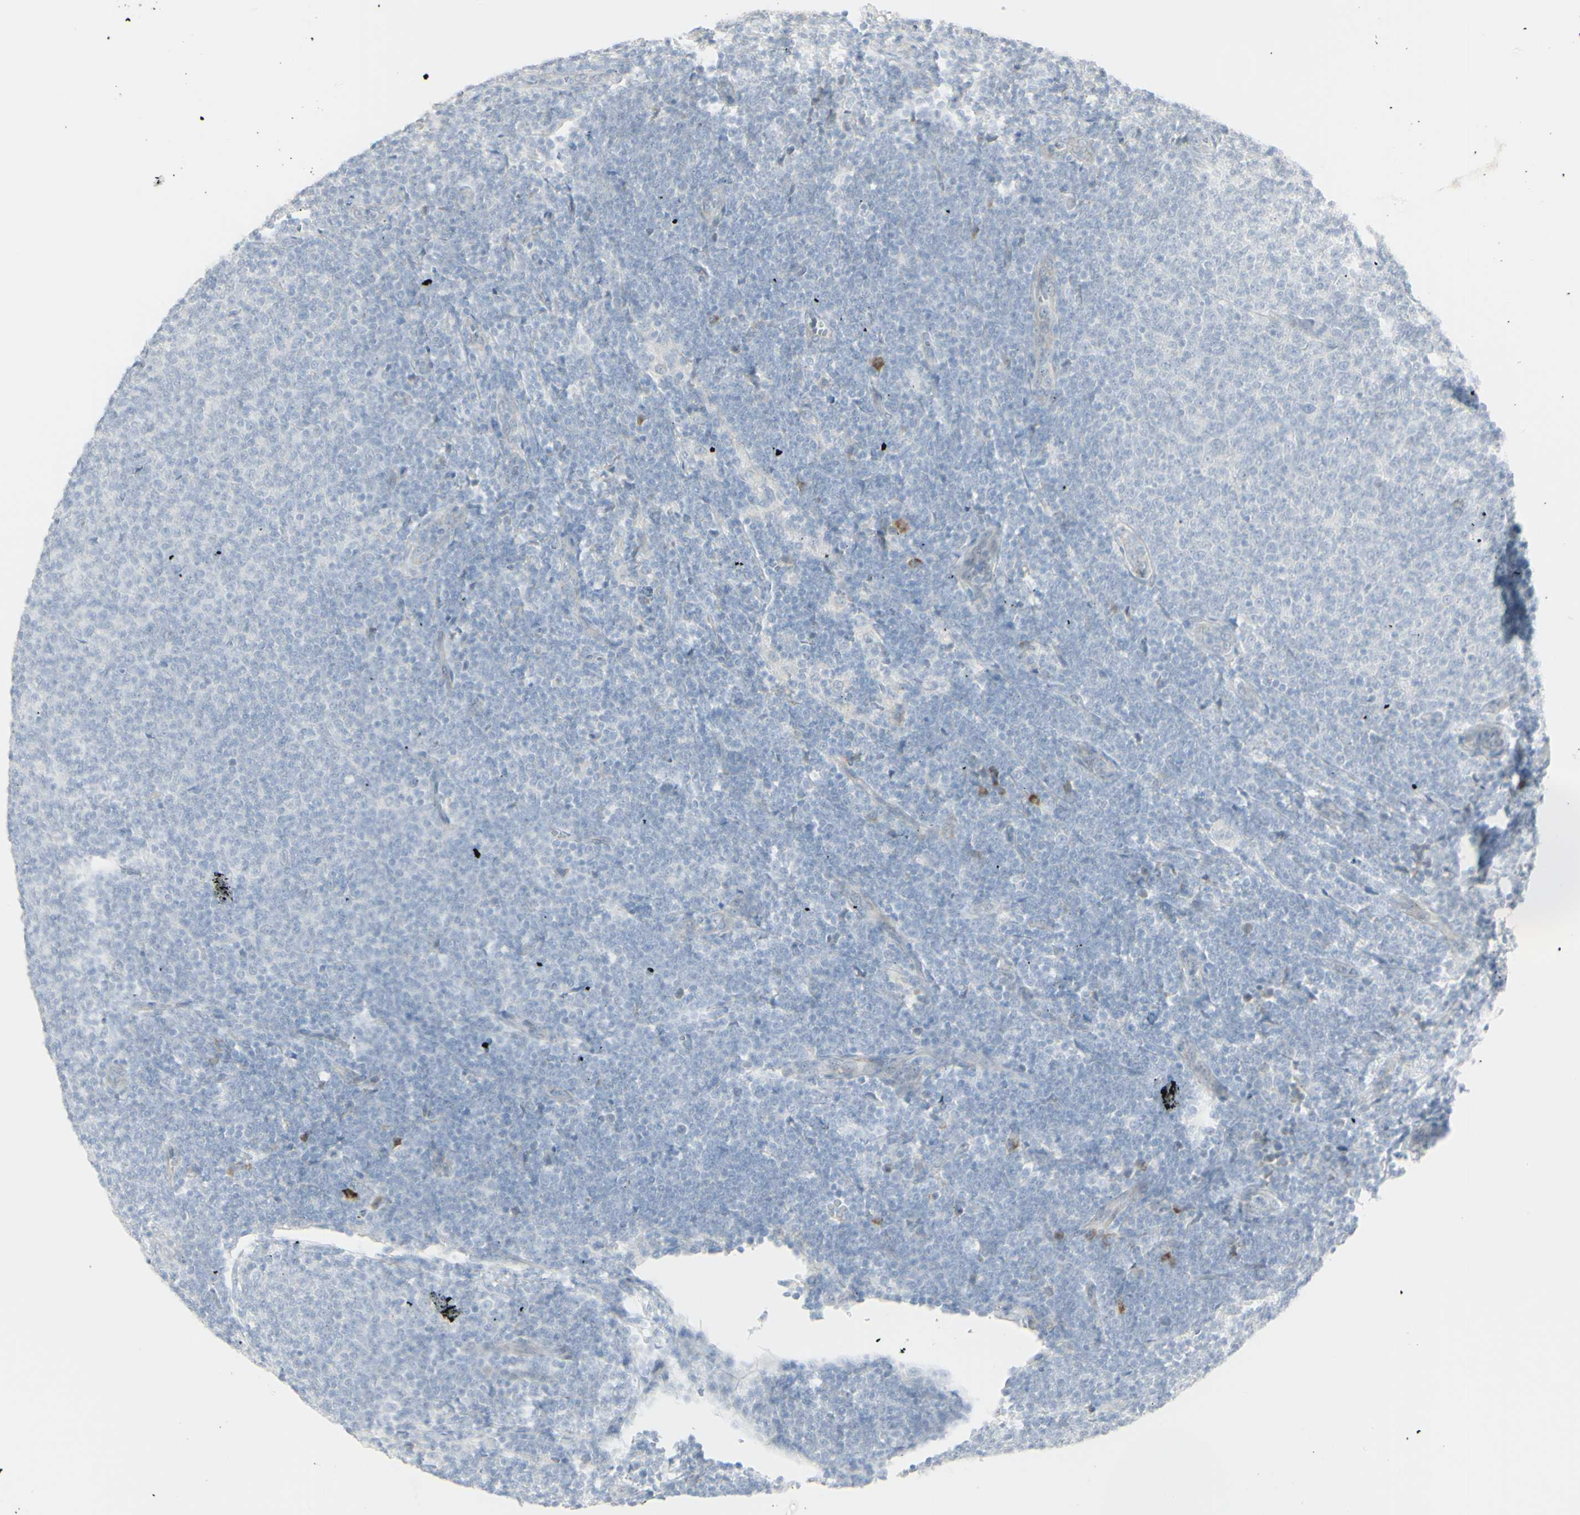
{"staining": {"intensity": "negative", "quantity": "none", "location": "none"}, "tissue": "lymphoma", "cell_type": "Tumor cells", "image_type": "cancer", "snomed": [{"axis": "morphology", "description": "Malignant lymphoma, non-Hodgkin's type, Low grade"}, {"axis": "topography", "description": "Lymph node"}], "caption": "This is an immunohistochemistry (IHC) photomicrograph of lymphoma. There is no expression in tumor cells.", "gene": "NDST4", "patient": {"sex": "male", "age": 66}}